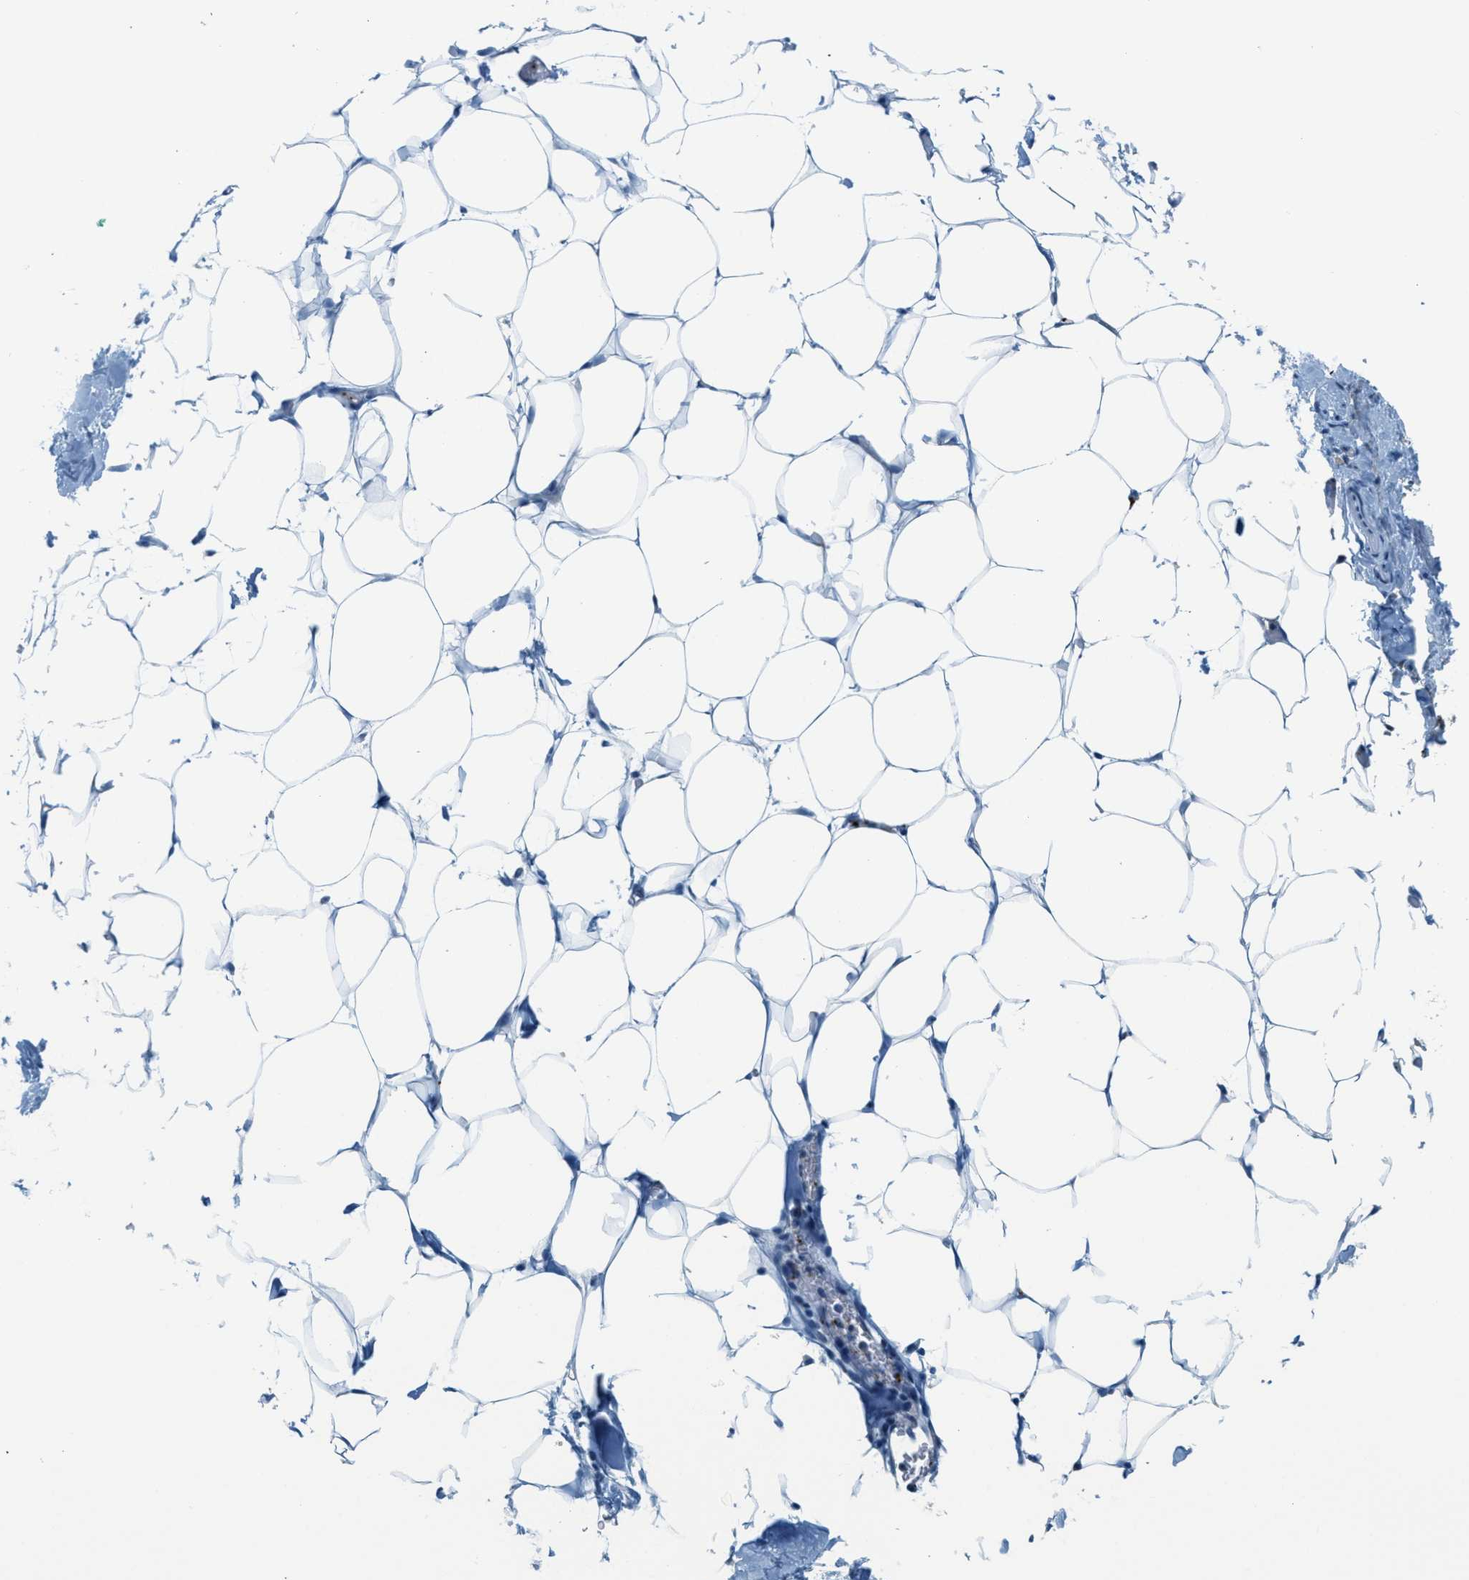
{"staining": {"intensity": "negative", "quantity": "none", "location": "none"}, "tissue": "adipose tissue", "cell_type": "Adipocytes", "image_type": "normal", "snomed": [{"axis": "morphology", "description": "Normal tissue, NOS"}, {"axis": "topography", "description": "Breast"}, {"axis": "topography", "description": "Adipose tissue"}], "caption": "Immunohistochemistry photomicrograph of normal human adipose tissue stained for a protein (brown), which reveals no staining in adipocytes.", "gene": "PPBP", "patient": {"sex": "female", "age": 25}}